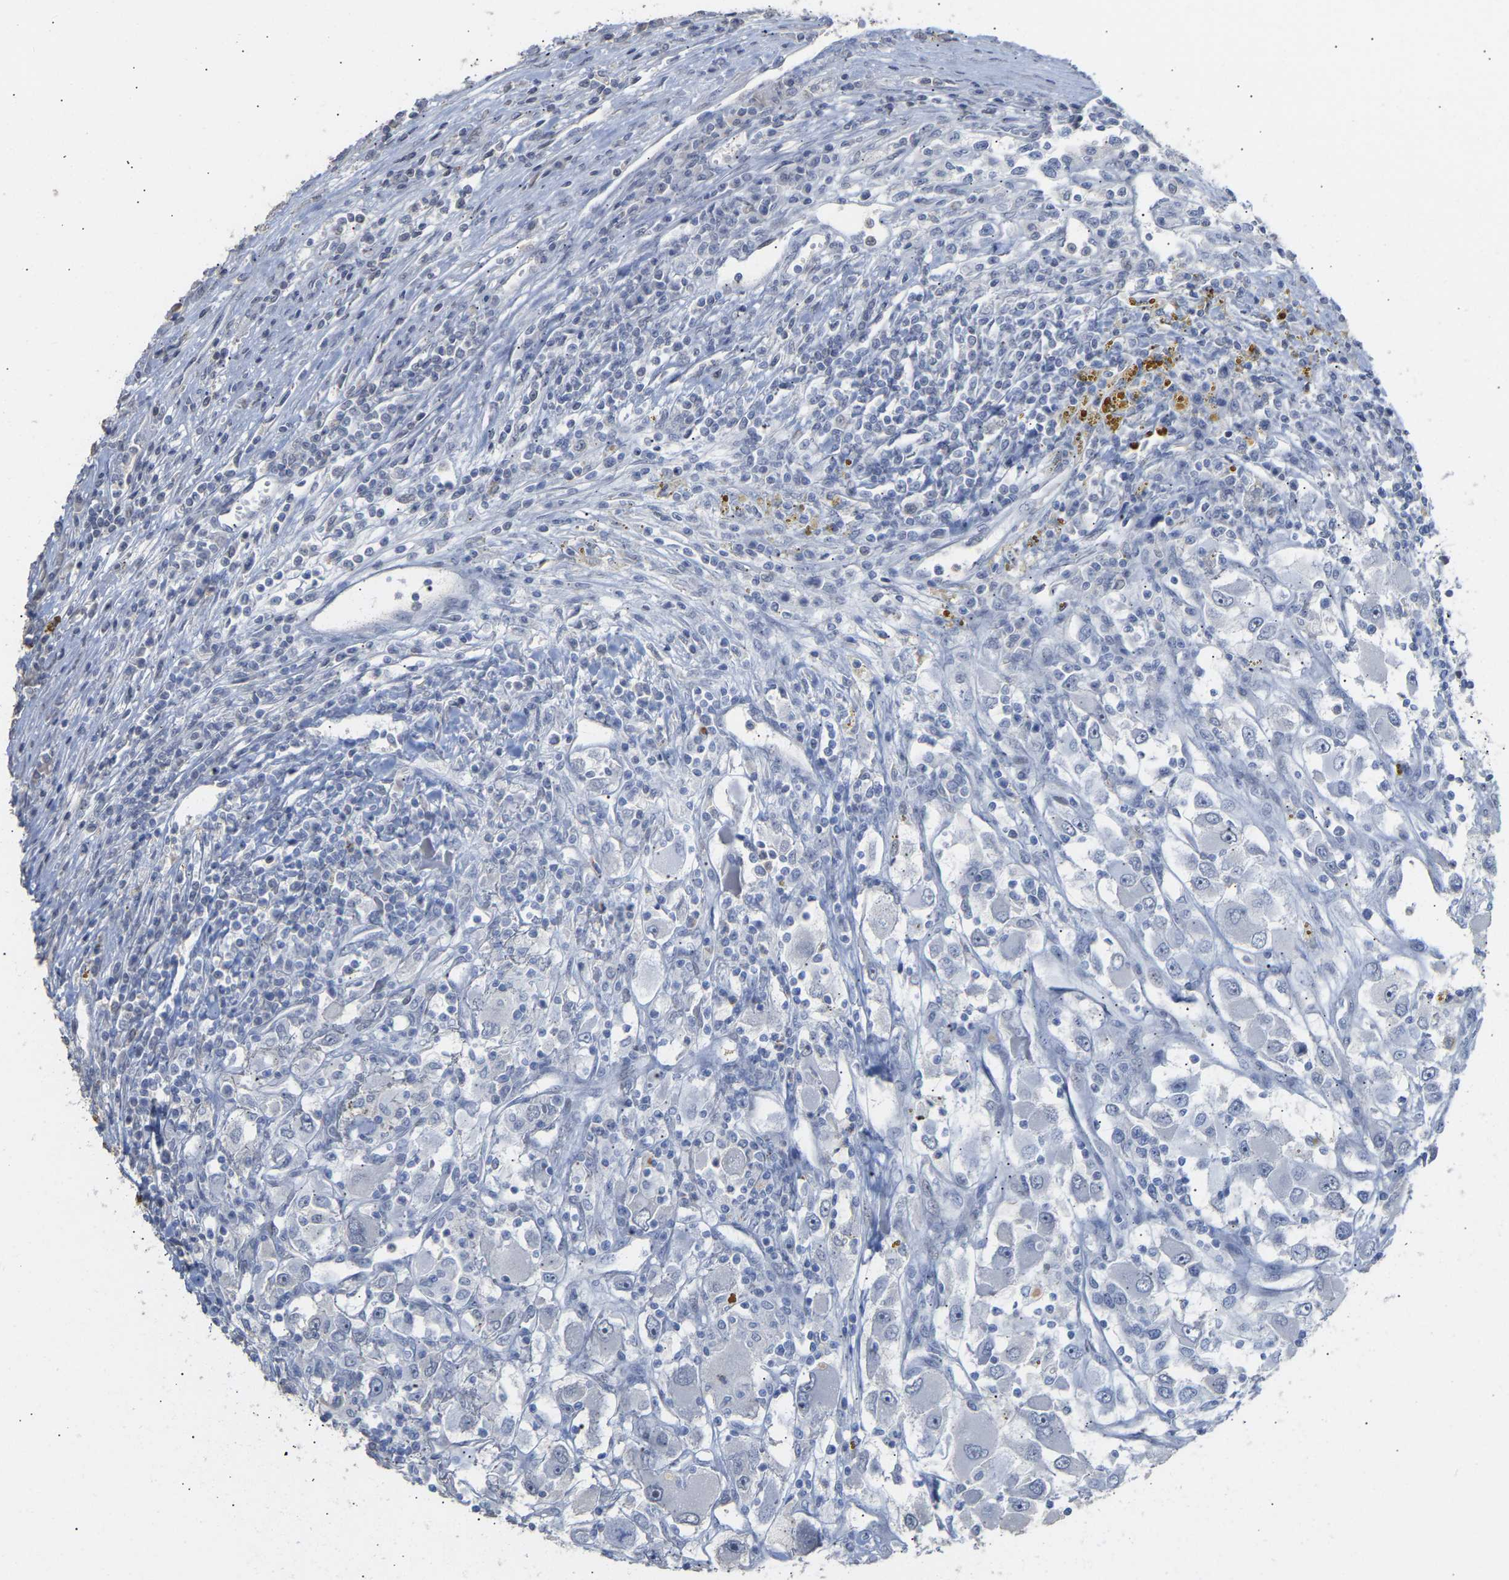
{"staining": {"intensity": "negative", "quantity": "none", "location": "none"}, "tissue": "renal cancer", "cell_type": "Tumor cells", "image_type": "cancer", "snomed": [{"axis": "morphology", "description": "Adenocarcinoma, NOS"}, {"axis": "topography", "description": "Kidney"}], "caption": "Renal cancer was stained to show a protein in brown. There is no significant staining in tumor cells.", "gene": "AMPH", "patient": {"sex": "female", "age": 52}}